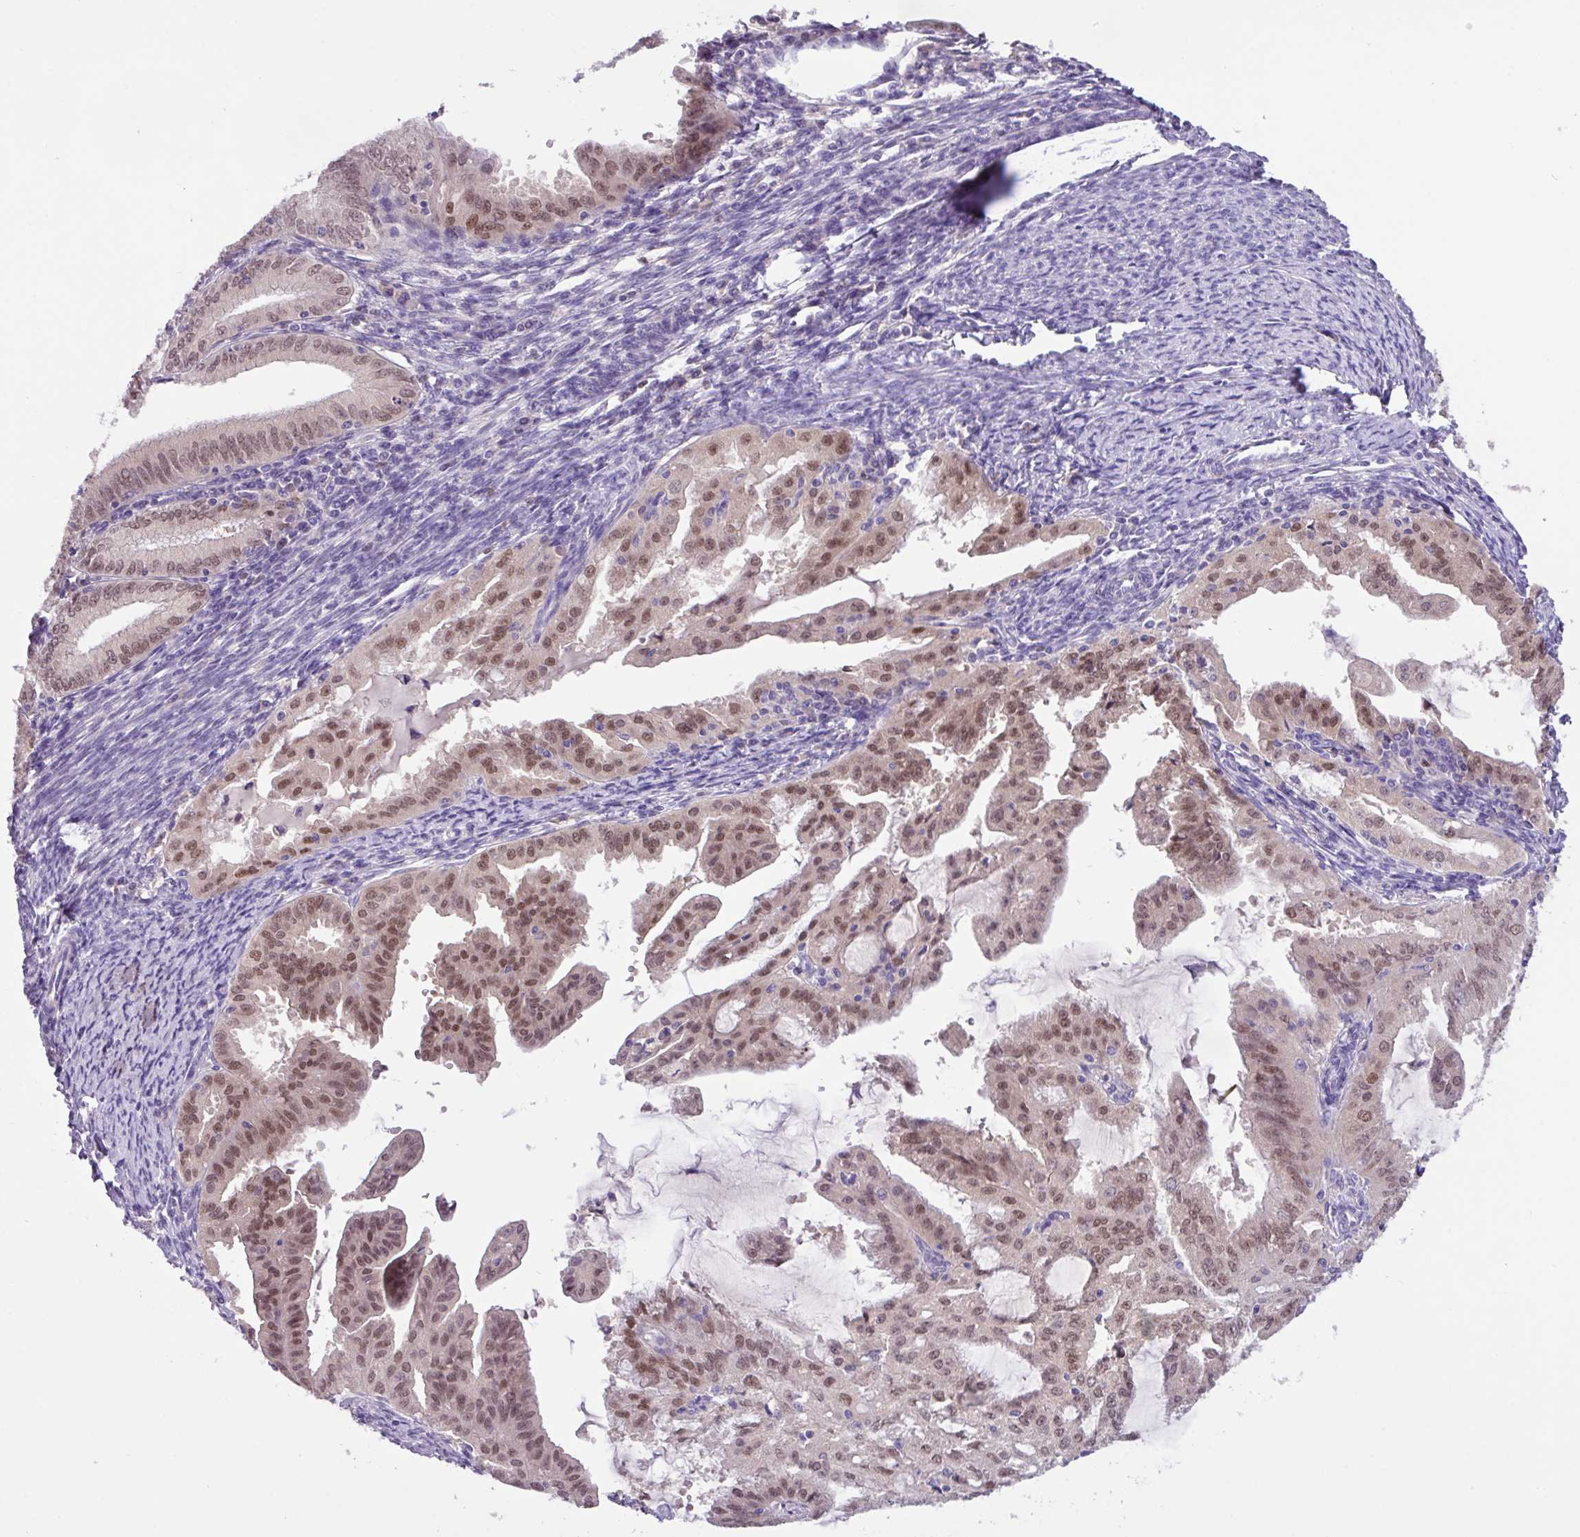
{"staining": {"intensity": "moderate", "quantity": "25%-75%", "location": "nuclear"}, "tissue": "endometrial cancer", "cell_type": "Tumor cells", "image_type": "cancer", "snomed": [{"axis": "morphology", "description": "Adenocarcinoma, NOS"}, {"axis": "topography", "description": "Endometrium"}], "caption": "Endometrial cancer tissue displays moderate nuclear positivity in about 25%-75% of tumor cells", "gene": "PAX8", "patient": {"sex": "female", "age": 70}}